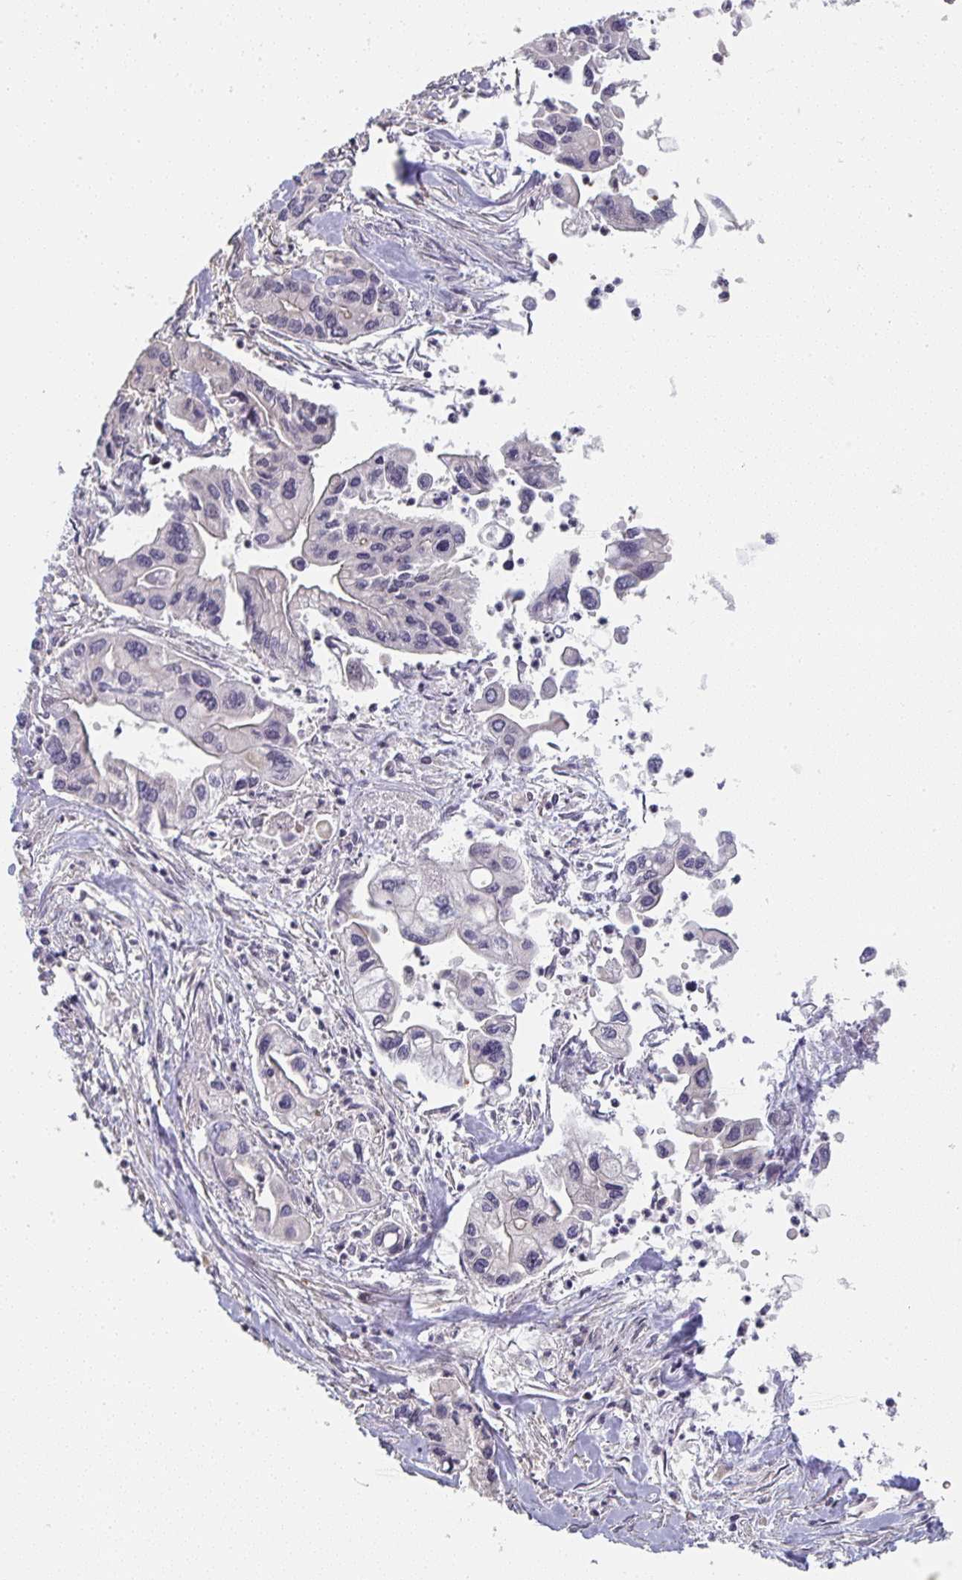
{"staining": {"intensity": "negative", "quantity": "none", "location": "none"}, "tissue": "pancreatic cancer", "cell_type": "Tumor cells", "image_type": "cancer", "snomed": [{"axis": "morphology", "description": "Adenocarcinoma, NOS"}, {"axis": "topography", "description": "Pancreas"}], "caption": "The IHC micrograph has no significant staining in tumor cells of pancreatic cancer (adenocarcinoma) tissue.", "gene": "RANGRF", "patient": {"sex": "male", "age": 62}}